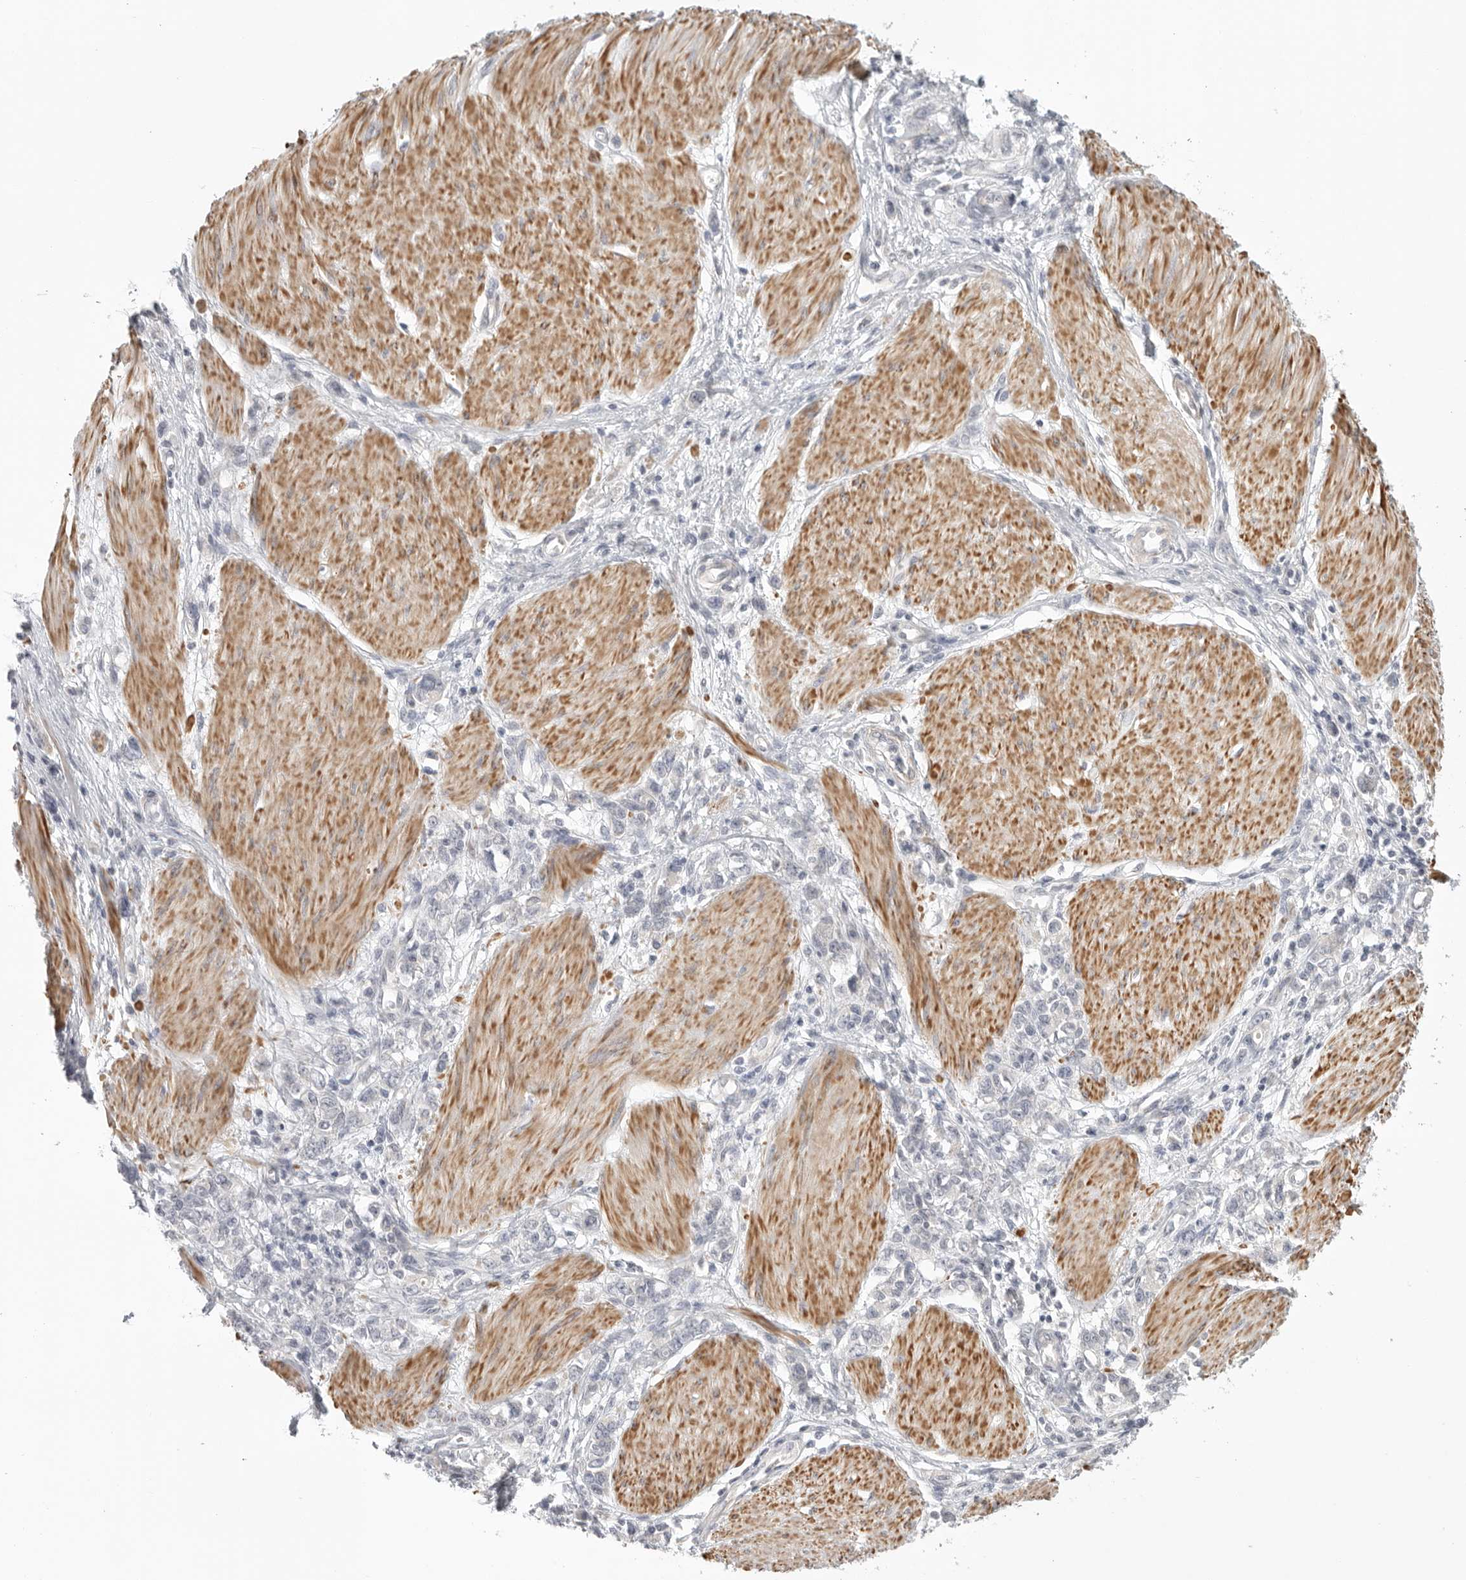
{"staining": {"intensity": "negative", "quantity": "none", "location": "none"}, "tissue": "stomach cancer", "cell_type": "Tumor cells", "image_type": "cancer", "snomed": [{"axis": "morphology", "description": "Adenocarcinoma, NOS"}, {"axis": "topography", "description": "Stomach"}], "caption": "High power microscopy histopathology image of an immunohistochemistry histopathology image of adenocarcinoma (stomach), revealing no significant staining in tumor cells.", "gene": "STAB2", "patient": {"sex": "female", "age": 76}}